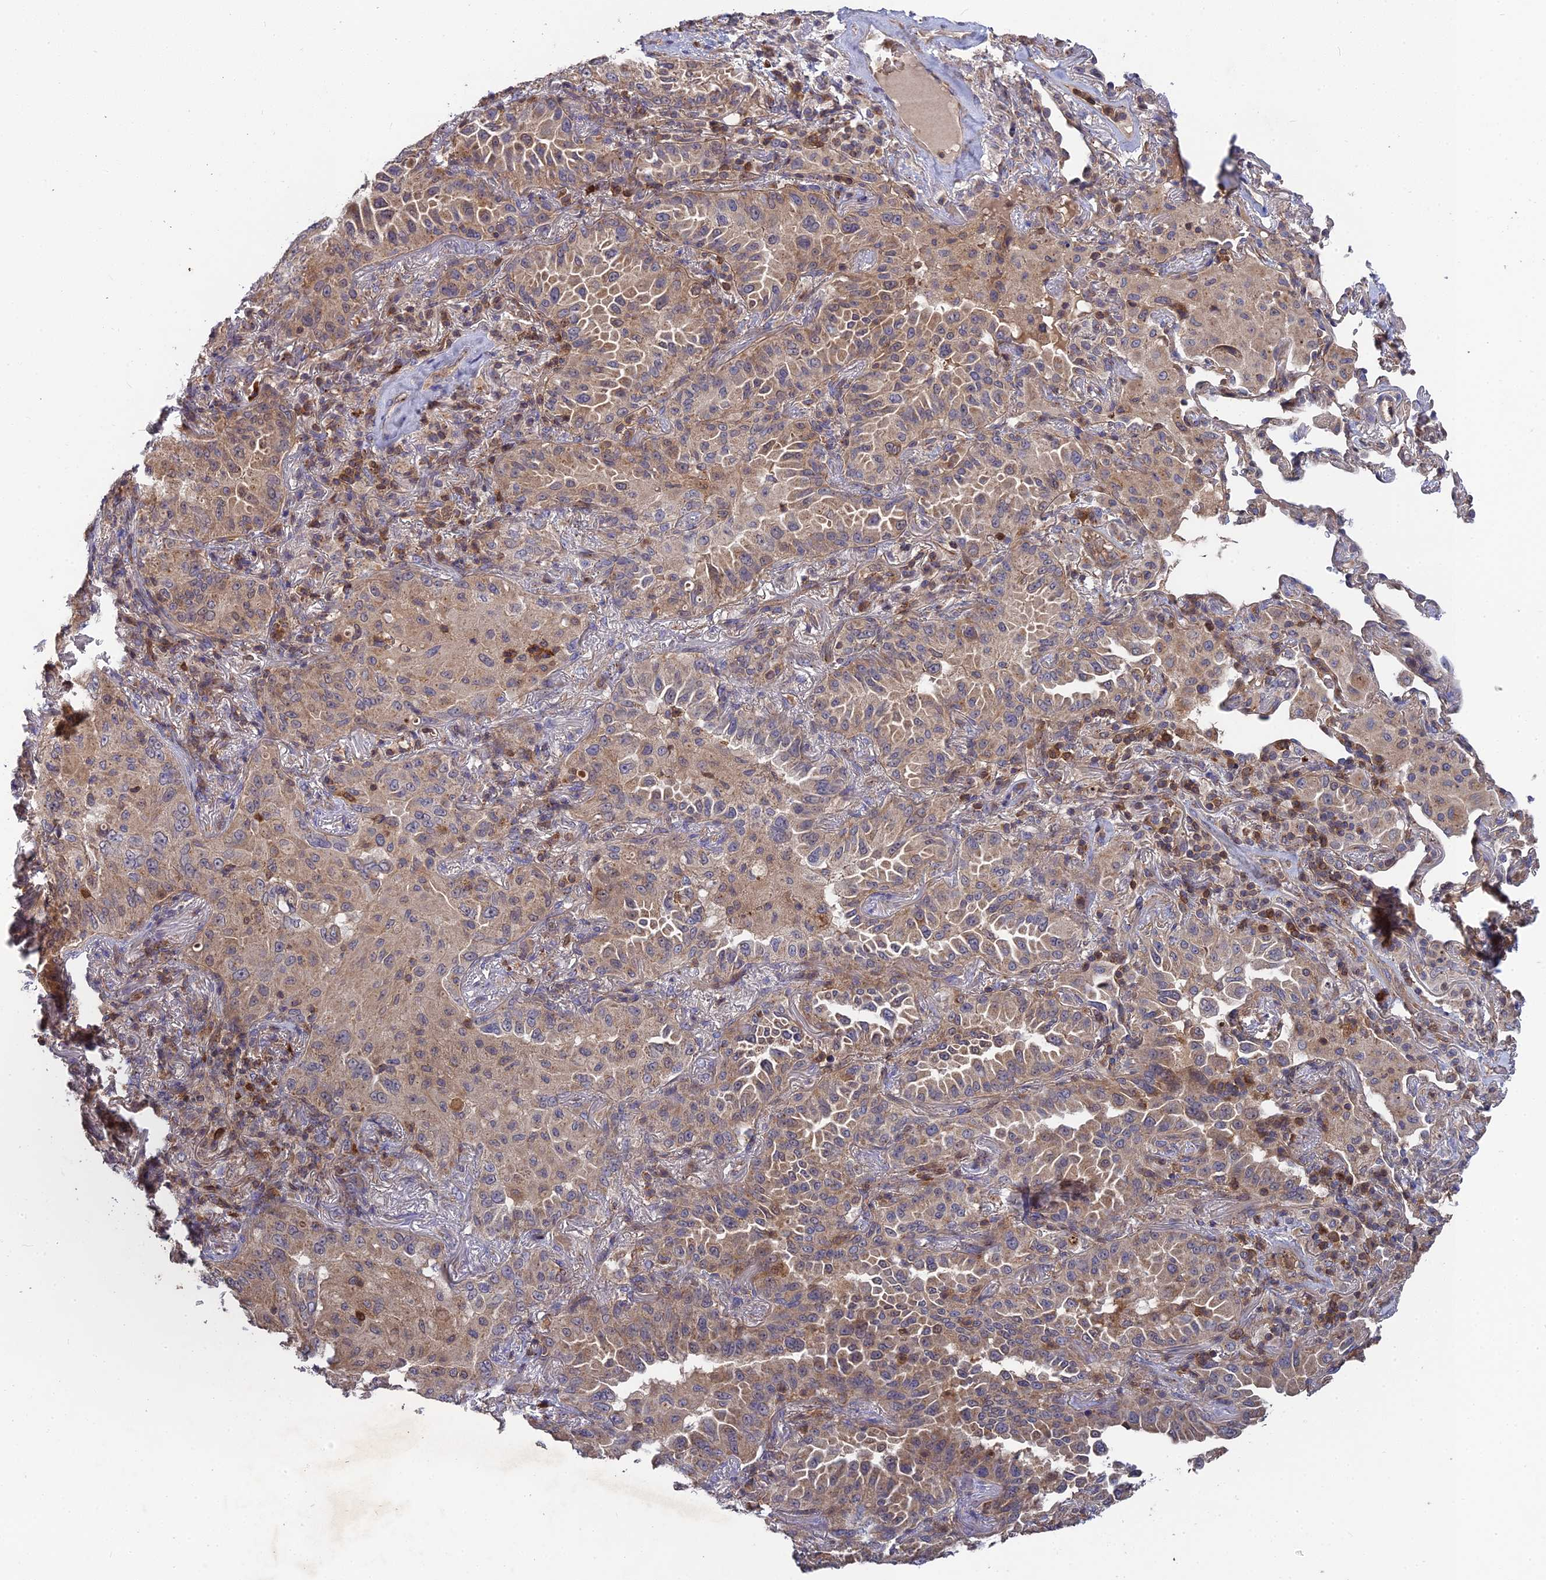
{"staining": {"intensity": "weak", "quantity": "25%-75%", "location": "cytoplasmic/membranous"}, "tissue": "lung cancer", "cell_type": "Tumor cells", "image_type": "cancer", "snomed": [{"axis": "morphology", "description": "Adenocarcinoma, NOS"}, {"axis": "topography", "description": "Lung"}], "caption": "Brown immunohistochemical staining in human lung cancer (adenocarcinoma) shows weak cytoplasmic/membranous positivity in approximately 25%-75% of tumor cells.", "gene": "RPIA", "patient": {"sex": "female", "age": 69}}